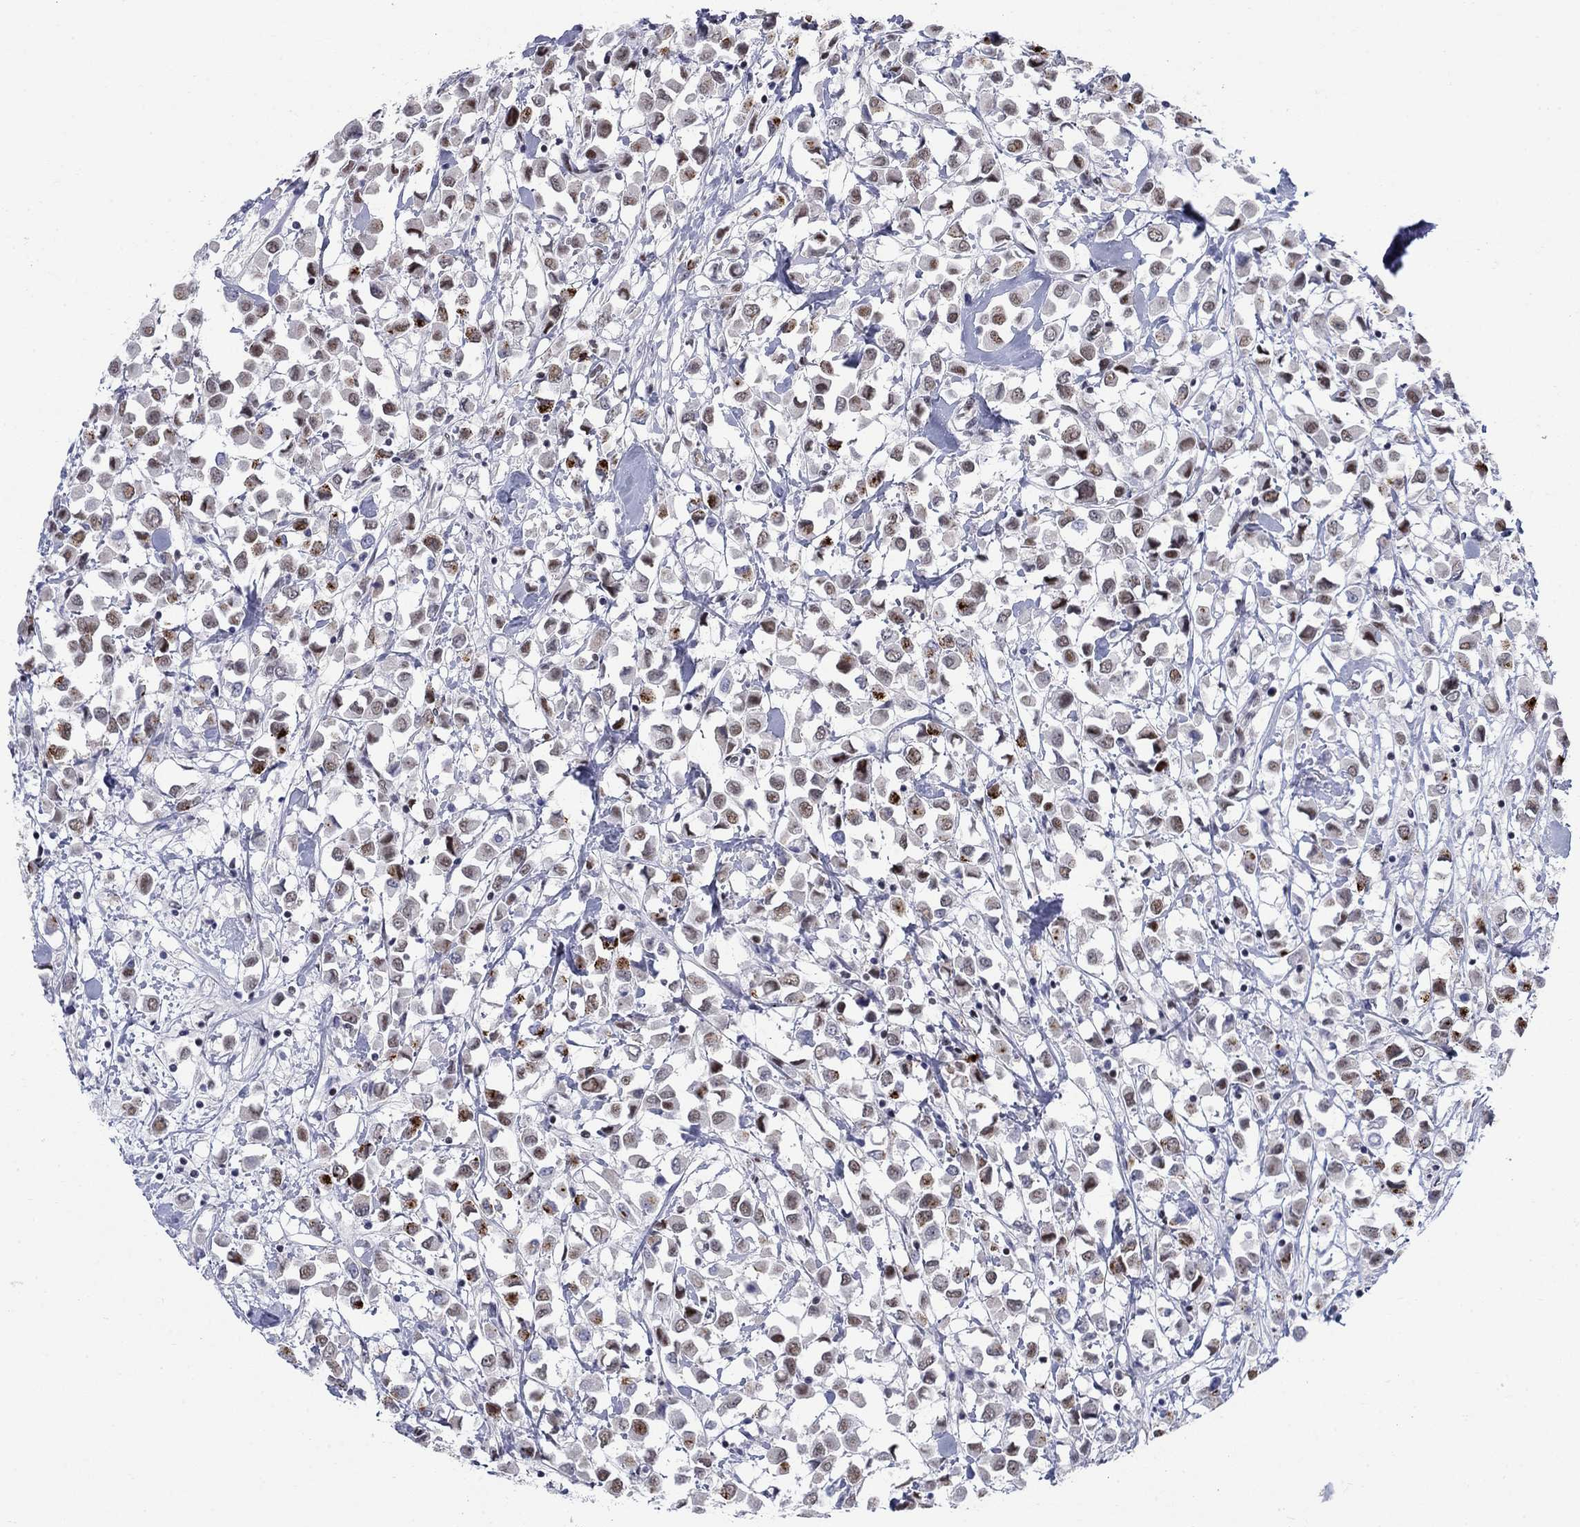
{"staining": {"intensity": "moderate", "quantity": "25%-75%", "location": "nuclear"}, "tissue": "breast cancer", "cell_type": "Tumor cells", "image_type": "cancer", "snomed": [{"axis": "morphology", "description": "Duct carcinoma"}, {"axis": "topography", "description": "Breast"}], "caption": "Protein staining of breast cancer (intraductal carcinoma) tissue reveals moderate nuclear staining in about 25%-75% of tumor cells. (DAB IHC with brightfield microscopy, high magnification).", "gene": "NPAS3", "patient": {"sex": "female", "age": 61}}